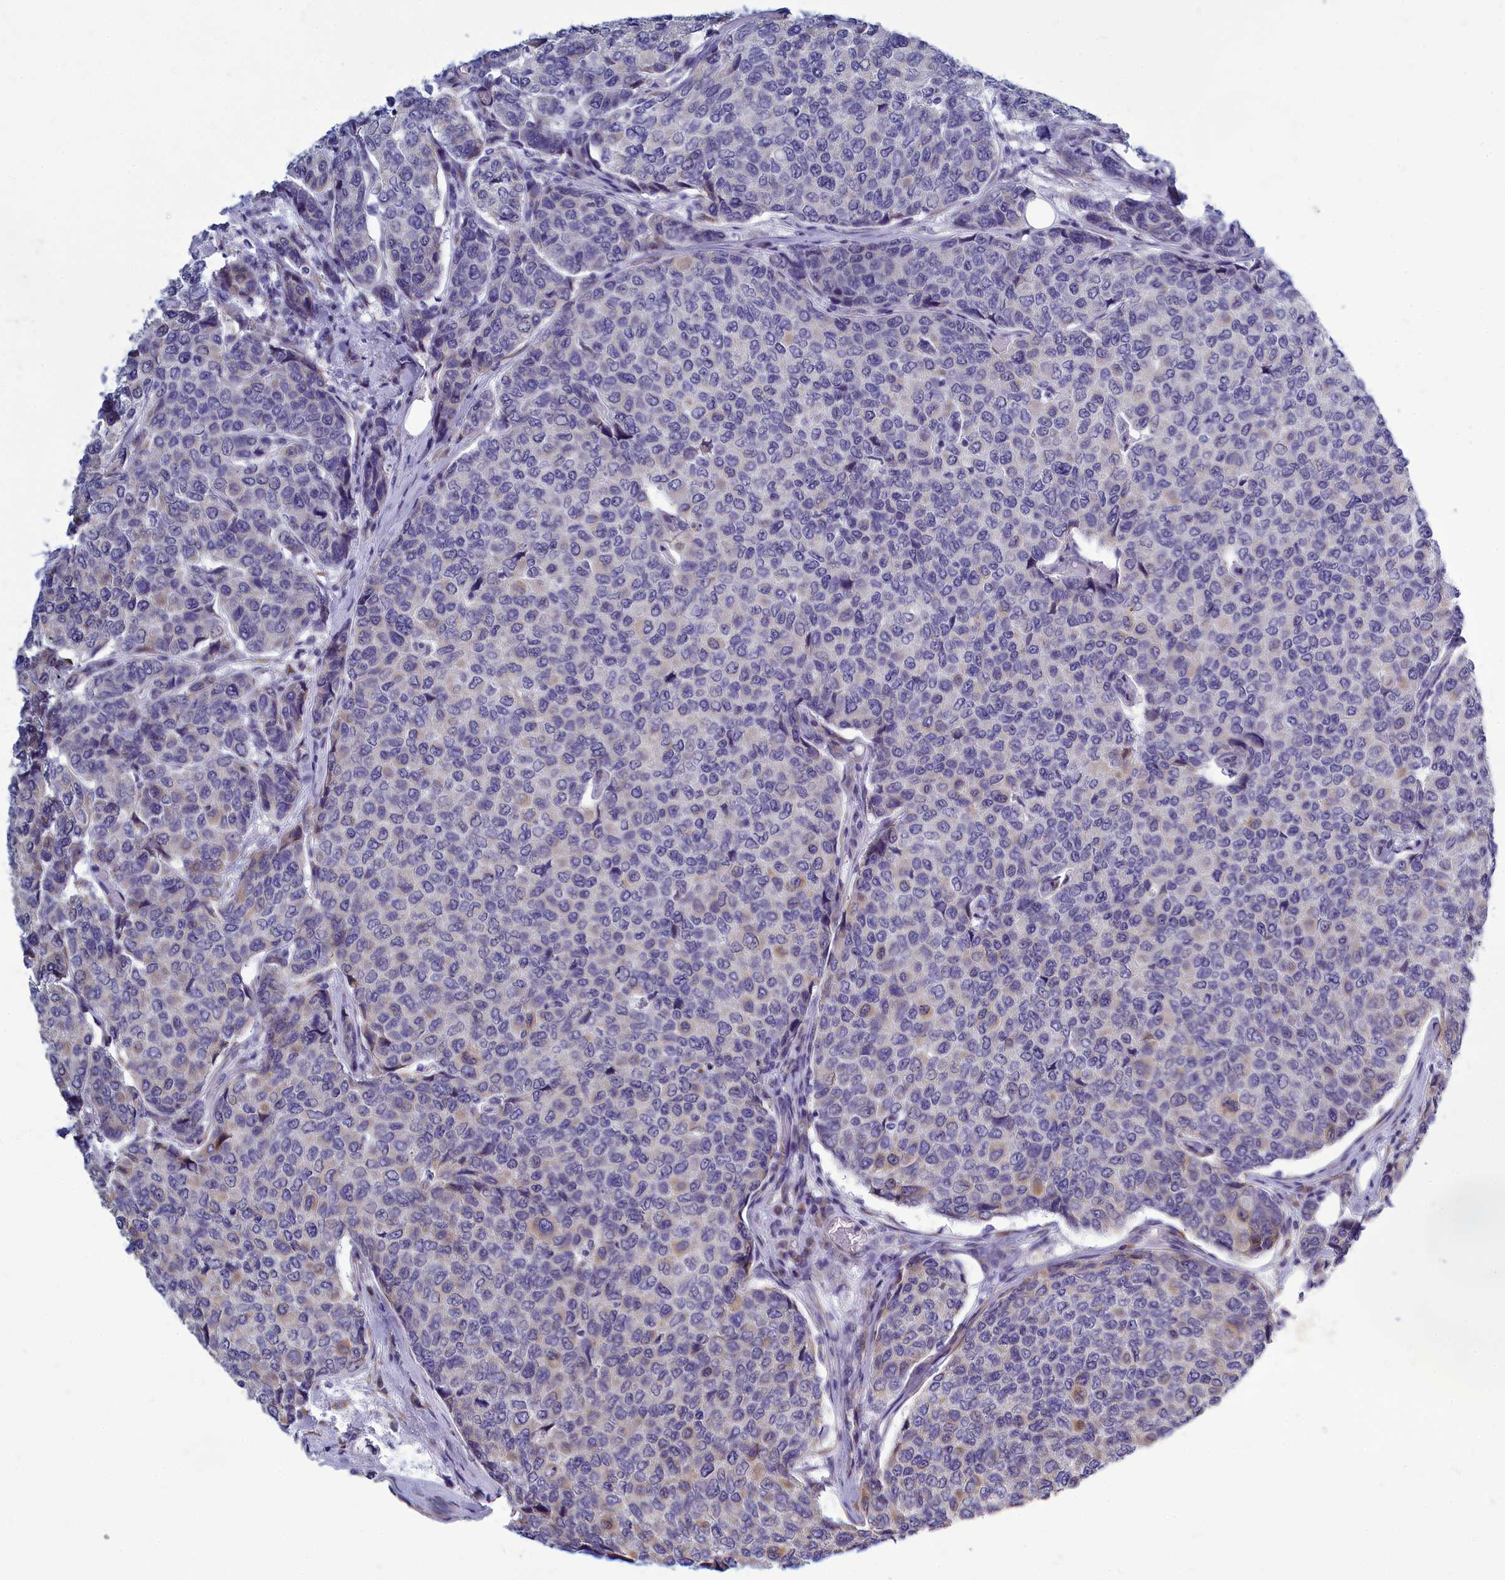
{"staining": {"intensity": "weak", "quantity": "<25%", "location": "cytoplasmic/membranous"}, "tissue": "breast cancer", "cell_type": "Tumor cells", "image_type": "cancer", "snomed": [{"axis": "morphology", "description": "Duct carcinoma"}, {"axis": "topography", "description": "Breast"}], "caption": "Photomicrograph shows no protein staining in tumor cells of breast intraductal carcinoma tissue.", "gene": "CENATAC", "patient": {"sex": "female", "age": 55}}